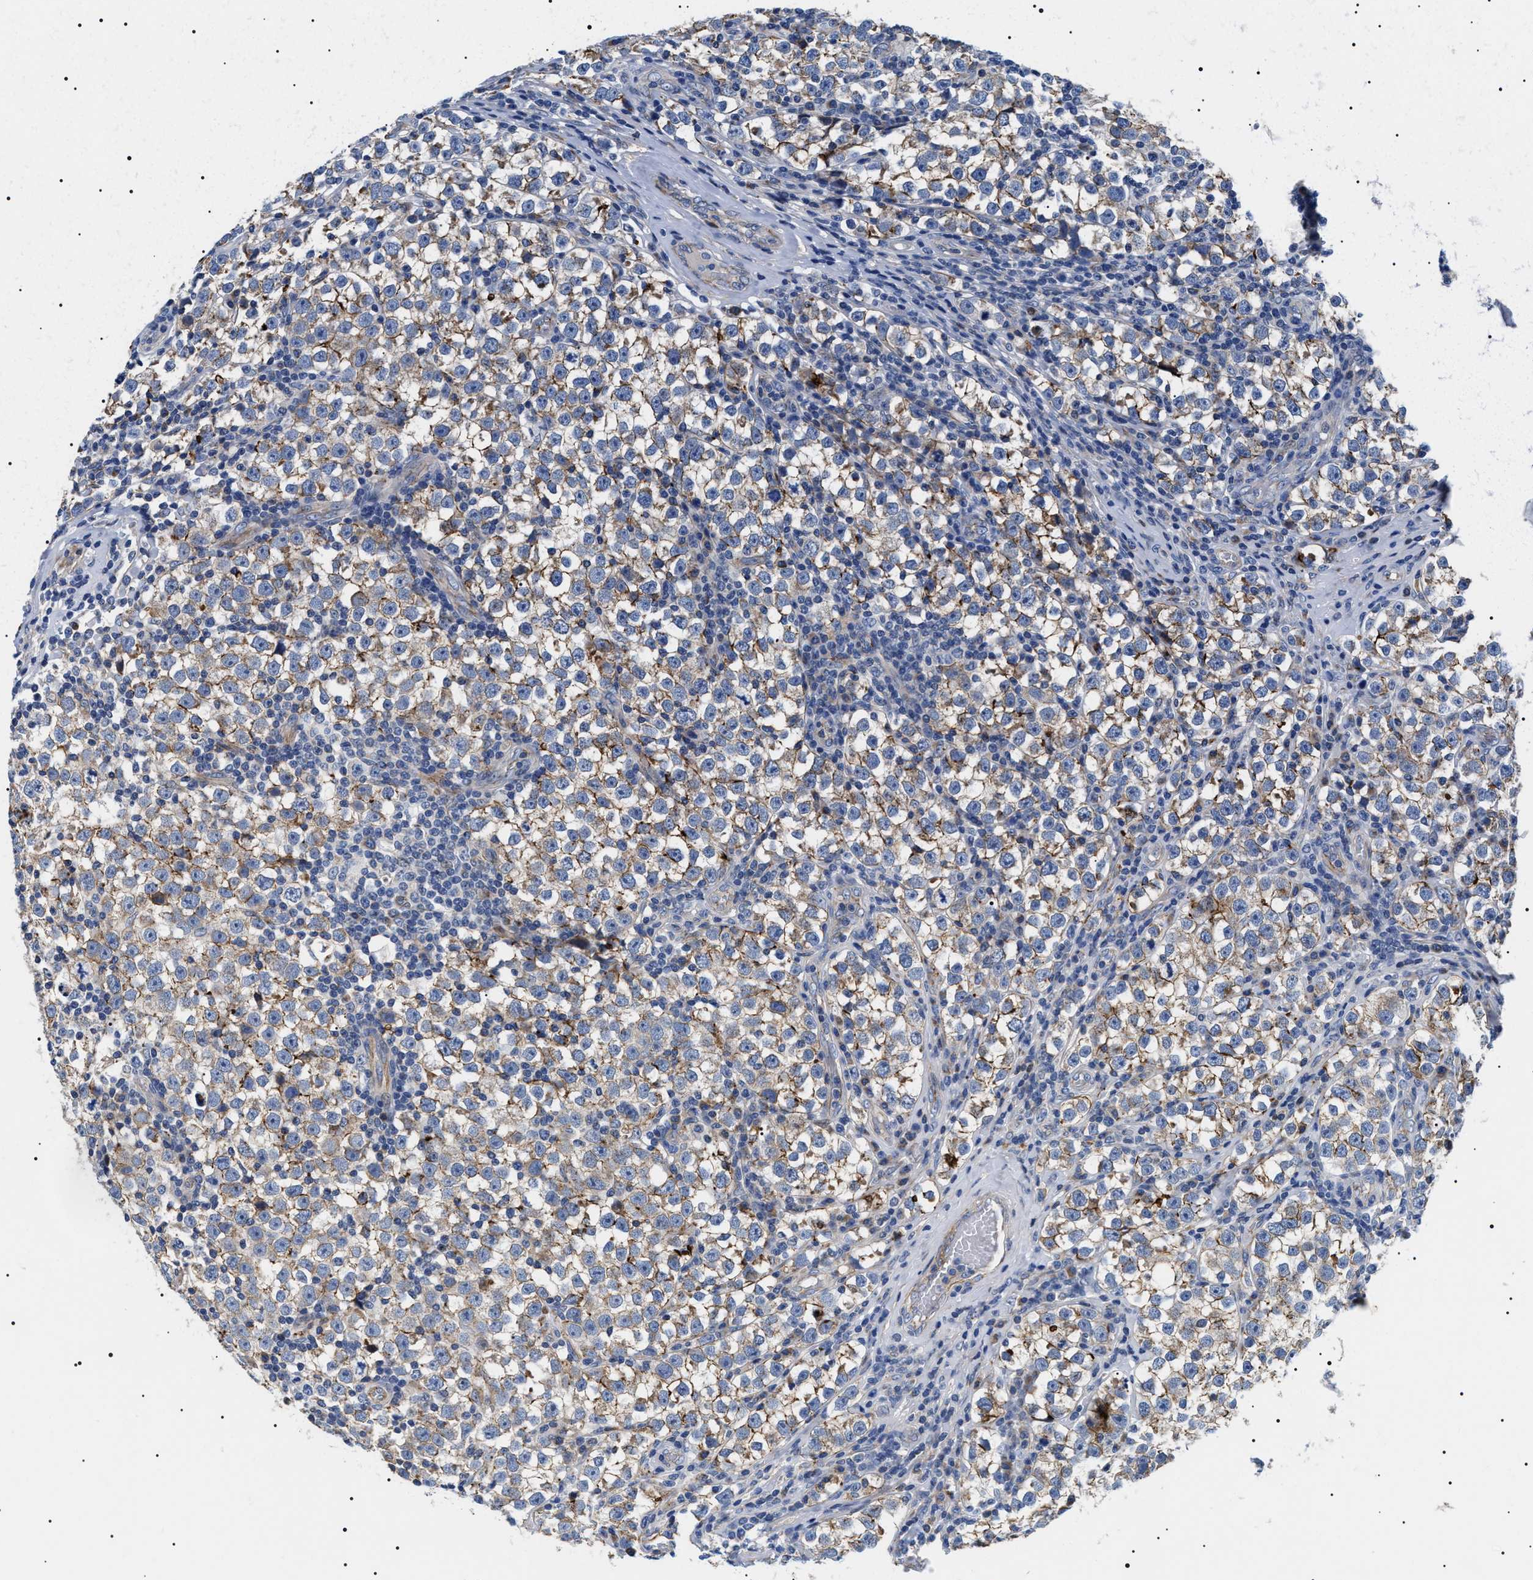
{"staining": {"intensity": "moderate", "quantity": ">75%", "location": "cytoplasmic/membranous"}, "tissue": "testis cancer", "cell_type": "Tumor cells", "image_type": "cancer", "snomed": [{"axis": "morphology", "description": "Normal tissue, NOS"}, {"axis": "morphology", "description": "Seminoma, NOS"}, {"axis": "topography", "description": "Testis"}], "caption": "A brown stain labels moderate cytoplasmic/membranous staining of a protein in seminoma (testis) tumor cells.", "gene": "TMEM222", "patient": {"sex": "male", "age": 43}}